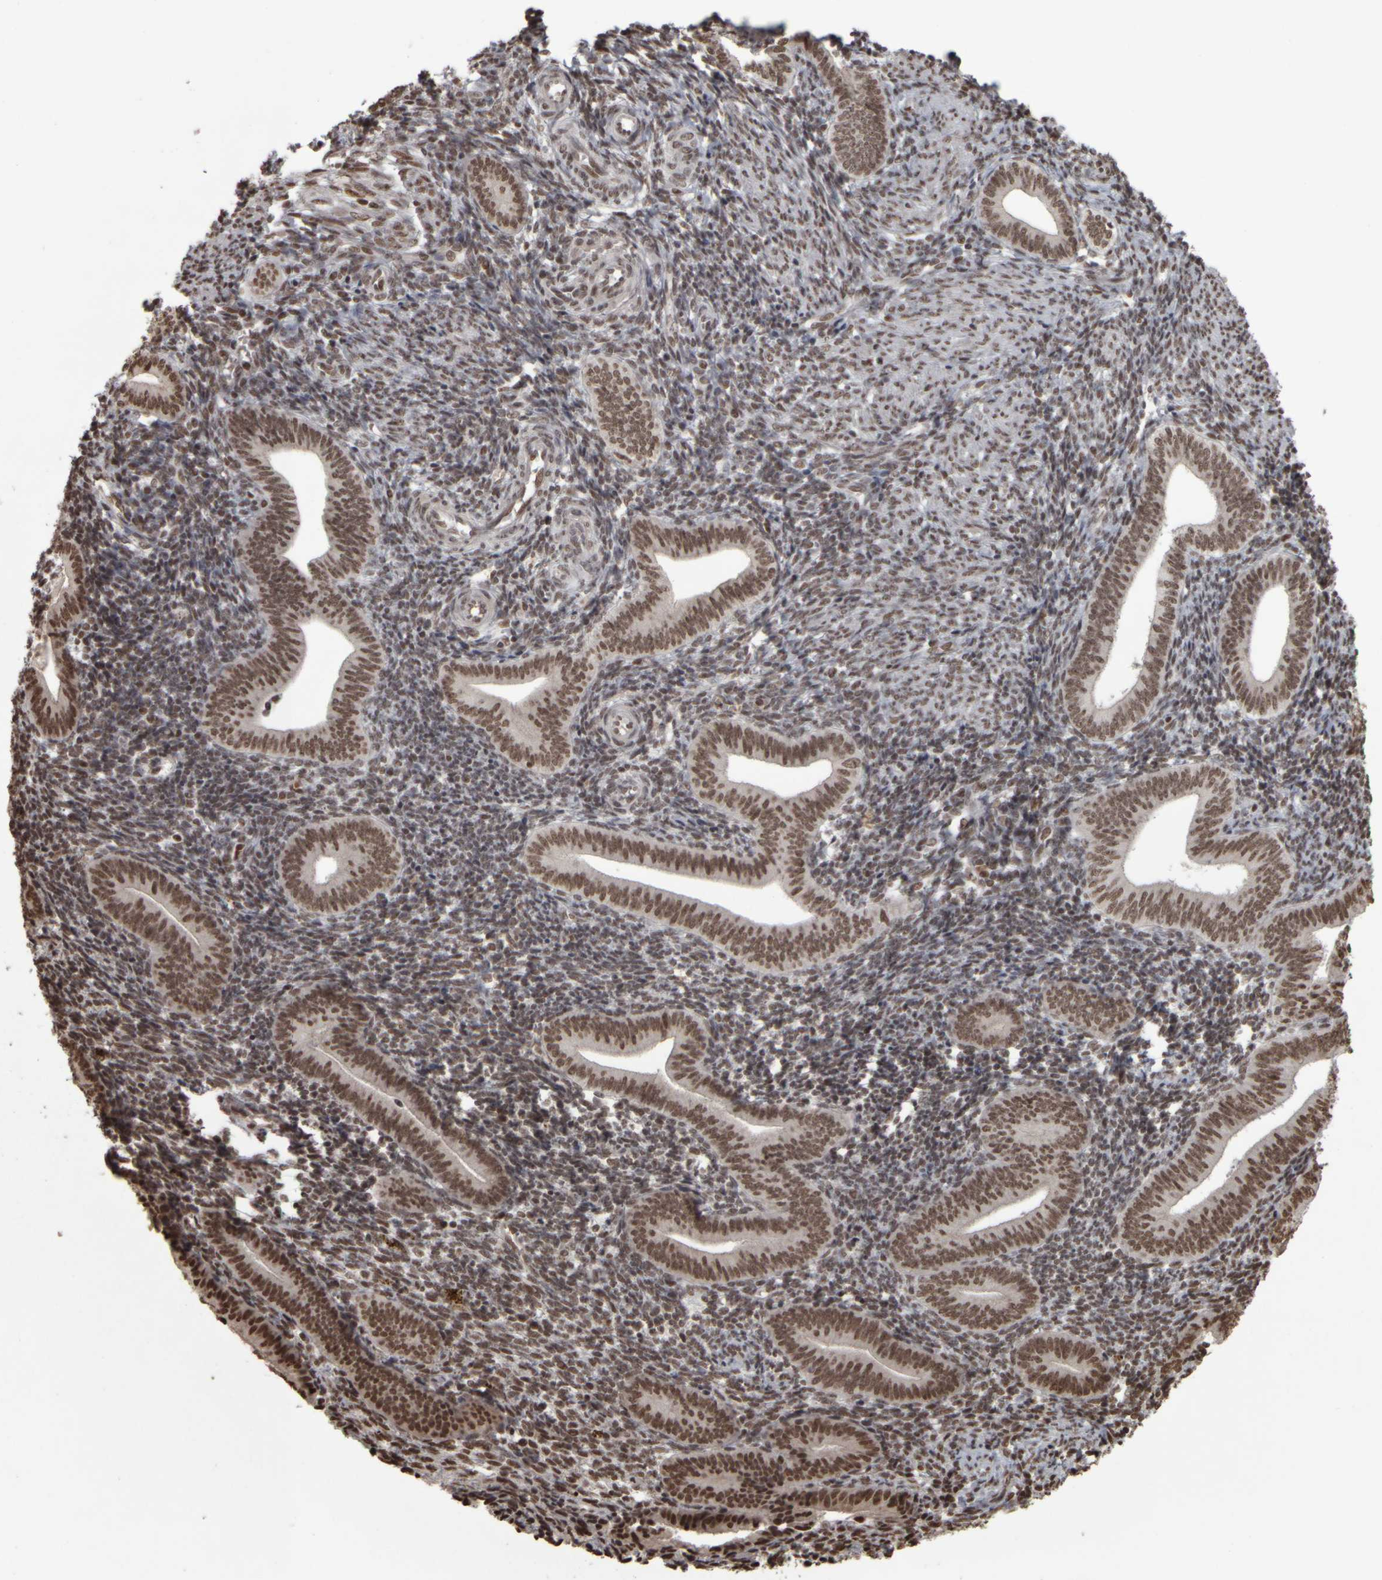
{"staining": {"intensity": "moderate", "quantity": ">75%", "location": "nuclear"}, "tissue": "endometrium", "cell_type": "Cells in endometrial stroma", "image_type": "normal", "snomed": [{"axis": "morphology", "description": "Normal tissue, NOS"}, {"axis": "topography", "description": "Uterus"}, {"axis": "topography", "description": "Endometrium"}], "caption": "Brown immunohistochemical staining in normal endometrium reveals moderate nuclear expression in approximately >75% of cells in endometrial stroma.", "gene": "ZFHX4", "patient": {"sex": "female", "age": 33}}